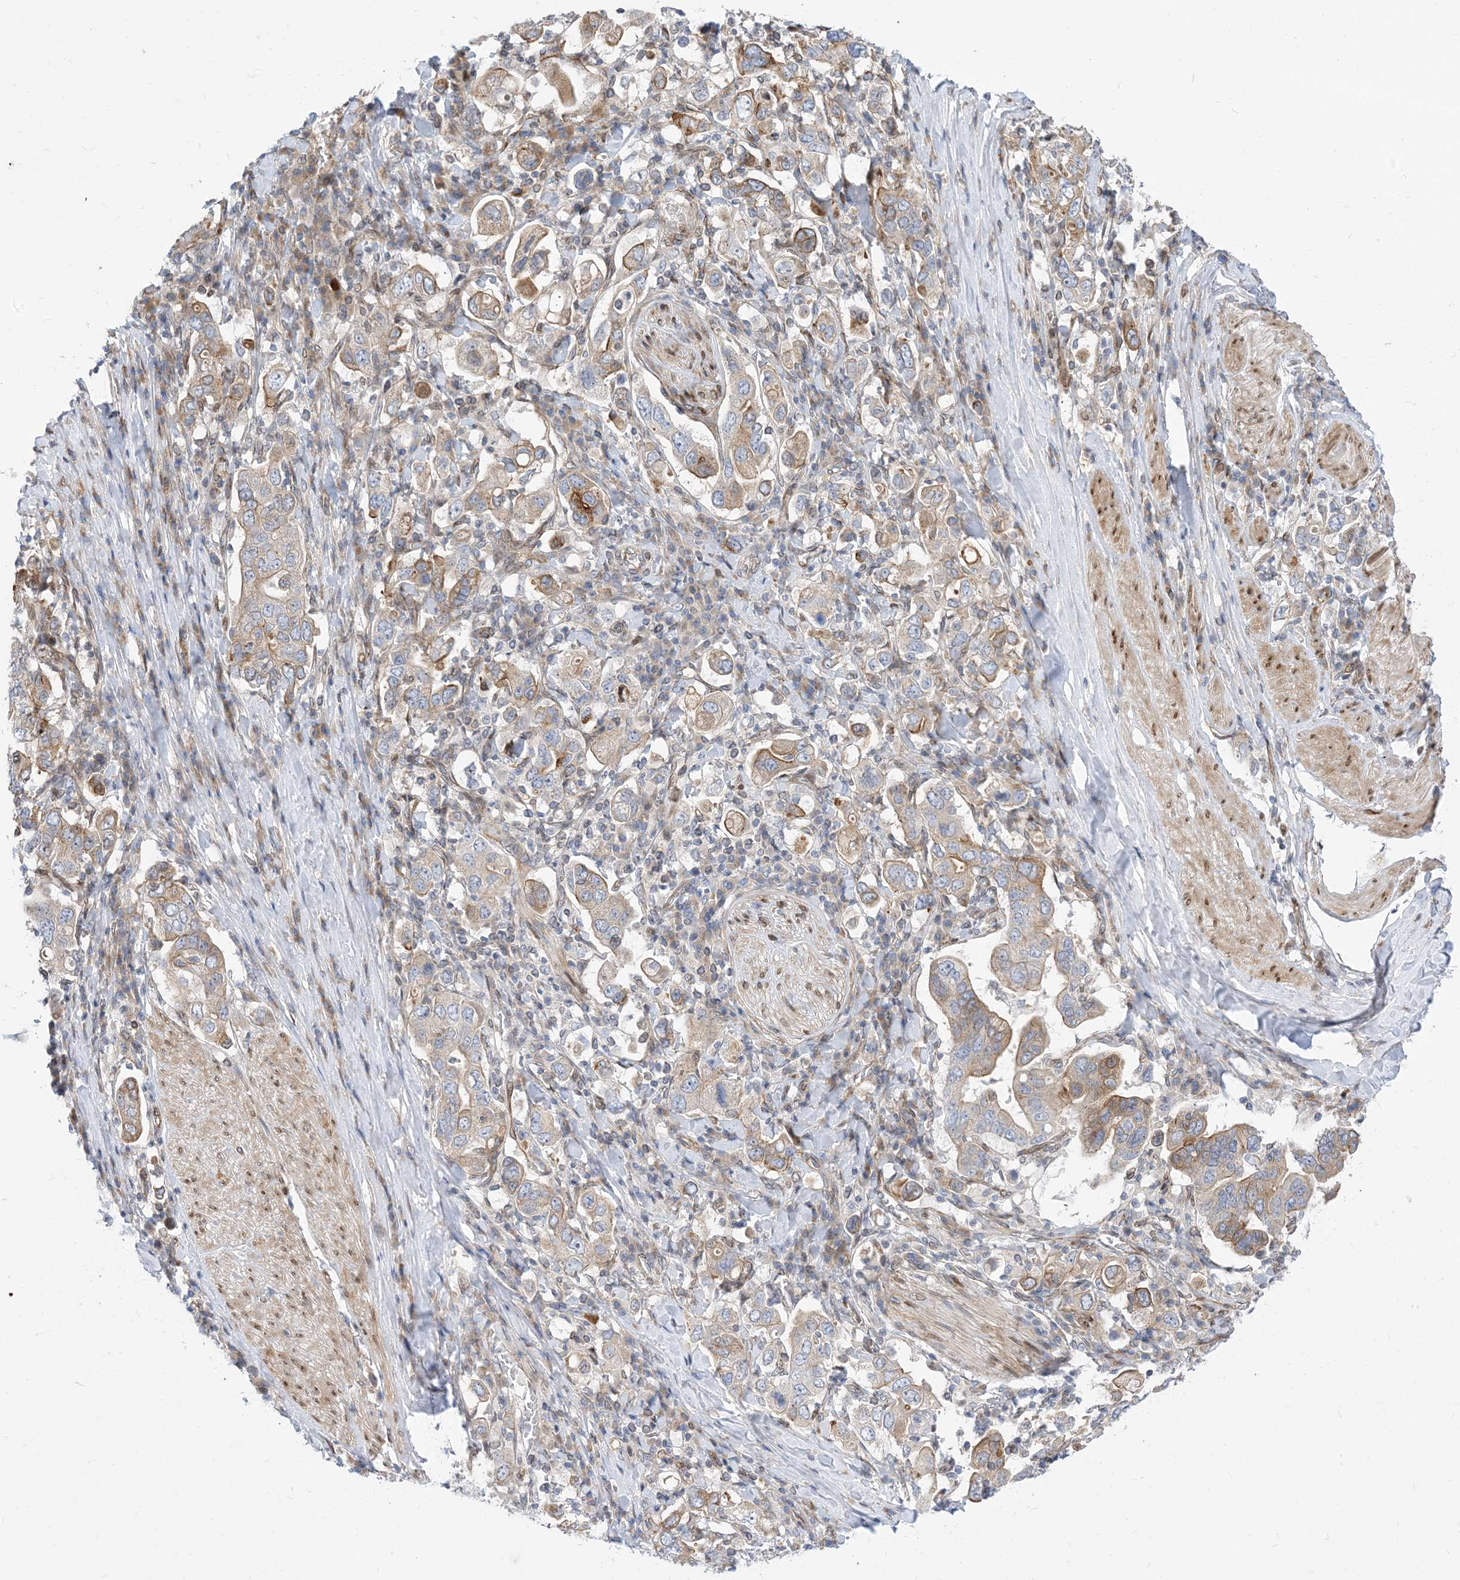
{"staining": {"intensity": "moderate", "quantity": "25%-75%", "location": "cytoplasmic/membranous"}, "tissue": "stomach cancer", "cell_type": "Tumor cells", "image_type": "cancer", "snomed": [{"axis": "morphology", "description": "Adenocarcinoma, NOS"}, {"axis": "topography", "description": "Stomach, upper"}], "caption": "Immunohistochemical staining of human stomach cancer (adenocarcinoma) reveals medium levels of moderate cytoplasmic/membranous protein positivity in about 25%-75% of tumor cells.", "gene": "TYSND1", "patient": {"sex": "male", "age": 62}}